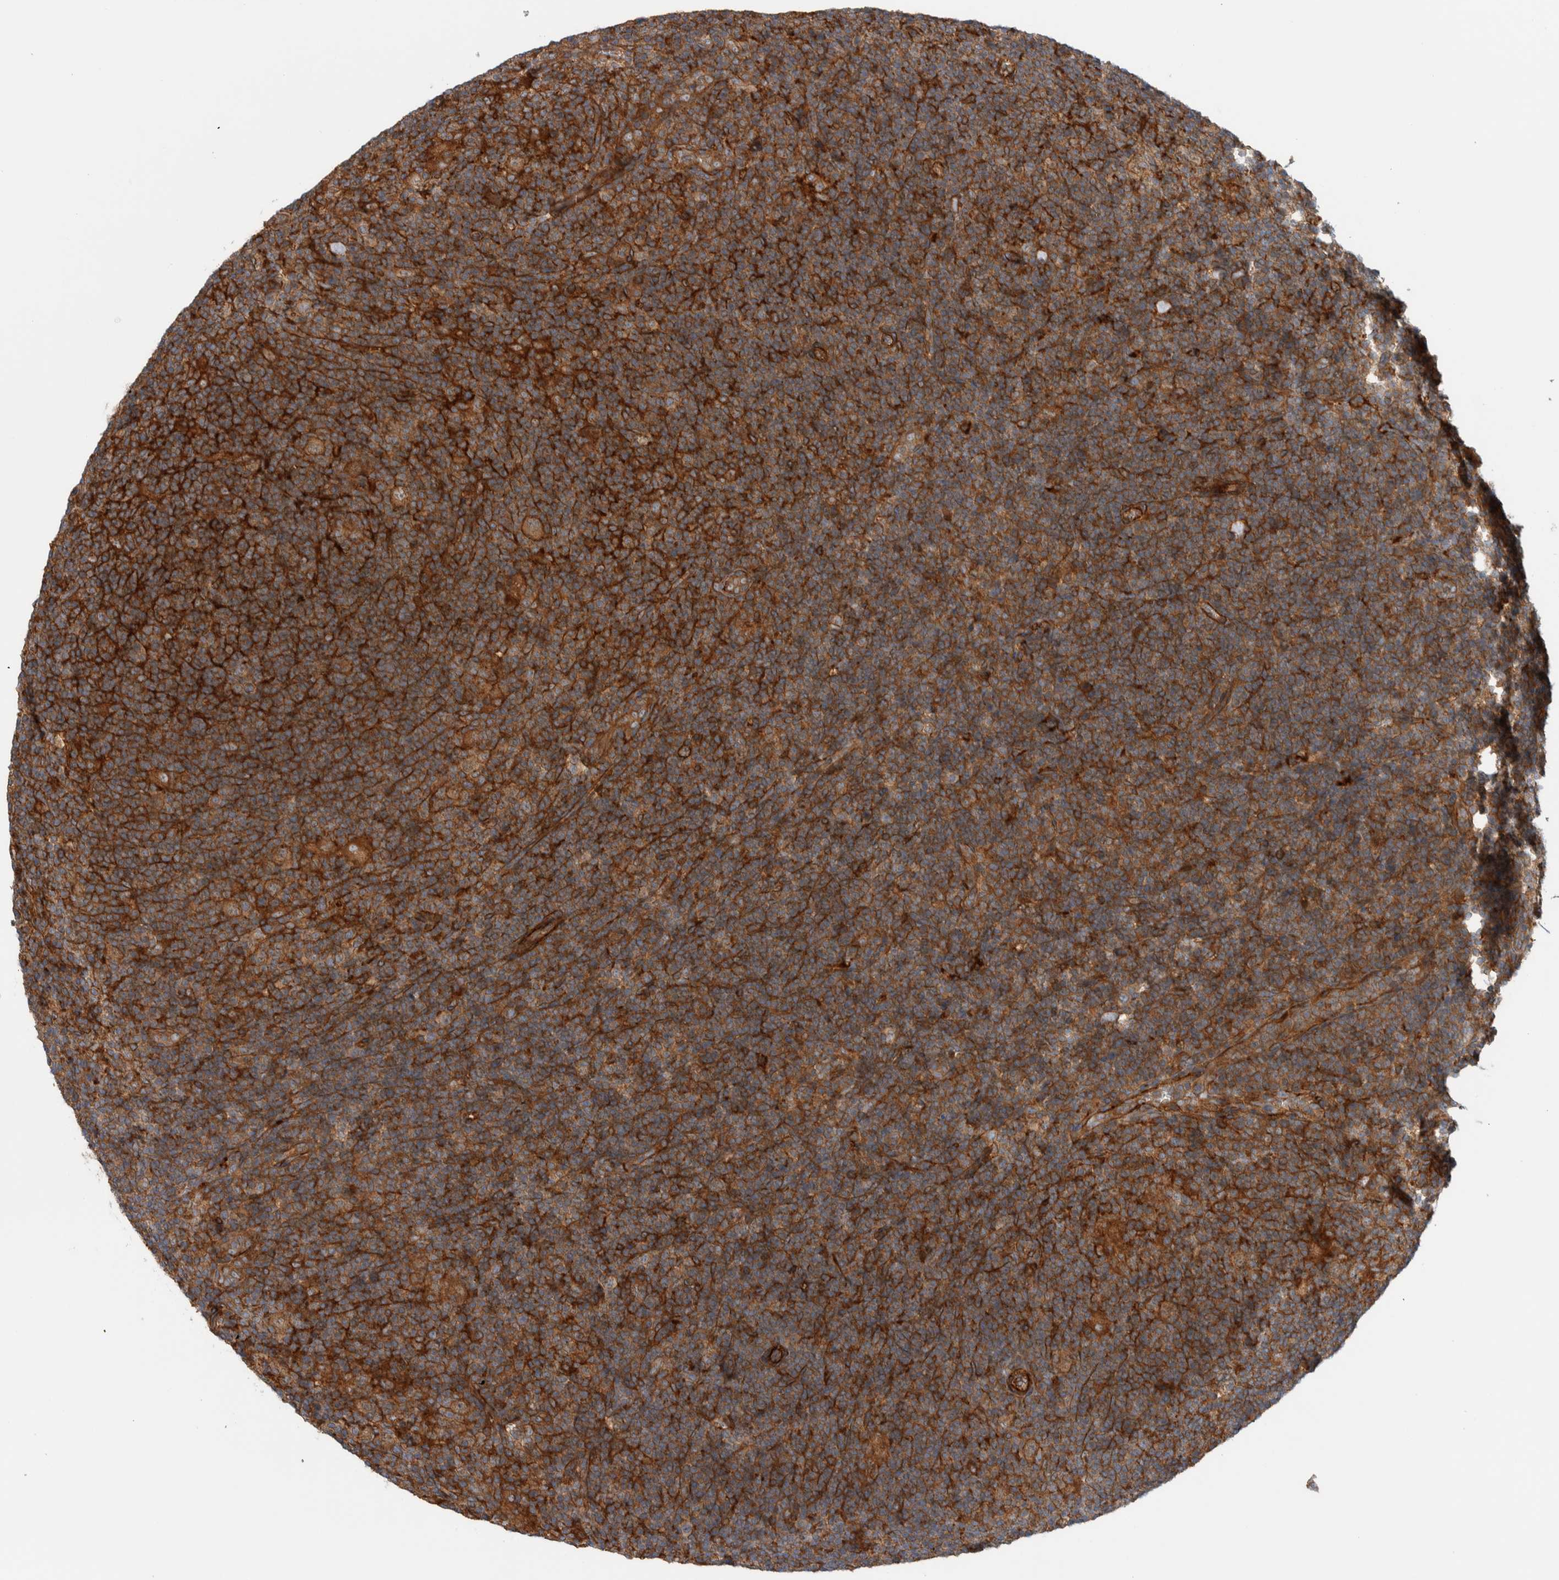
{"staining": {"intensity": "strong", "quantity": ">75%", "location": "cytoplasmic/membranous"}, "tissue": "lymphoma", "cell_type": "Tumor cells", "image_type": "cancer", "snomed": [{"axis": "morphology", "description": "Hodgkin's disease, NOS"}, {"axis": "topography", "description": "Lymph node"}], "caption": "DAB immunohistochemical staining of Hodgkin's disease demonstrates strong cytoplasmic/membranous protein expression in approximately >75% of tumor cells. The protein is stained brown, and the nuclei are stained in blue (DAB IHC with brightfield microscopy, high magnification).", "gene": "MPRIP", "patient": {"sex": "female", "age": 57}}